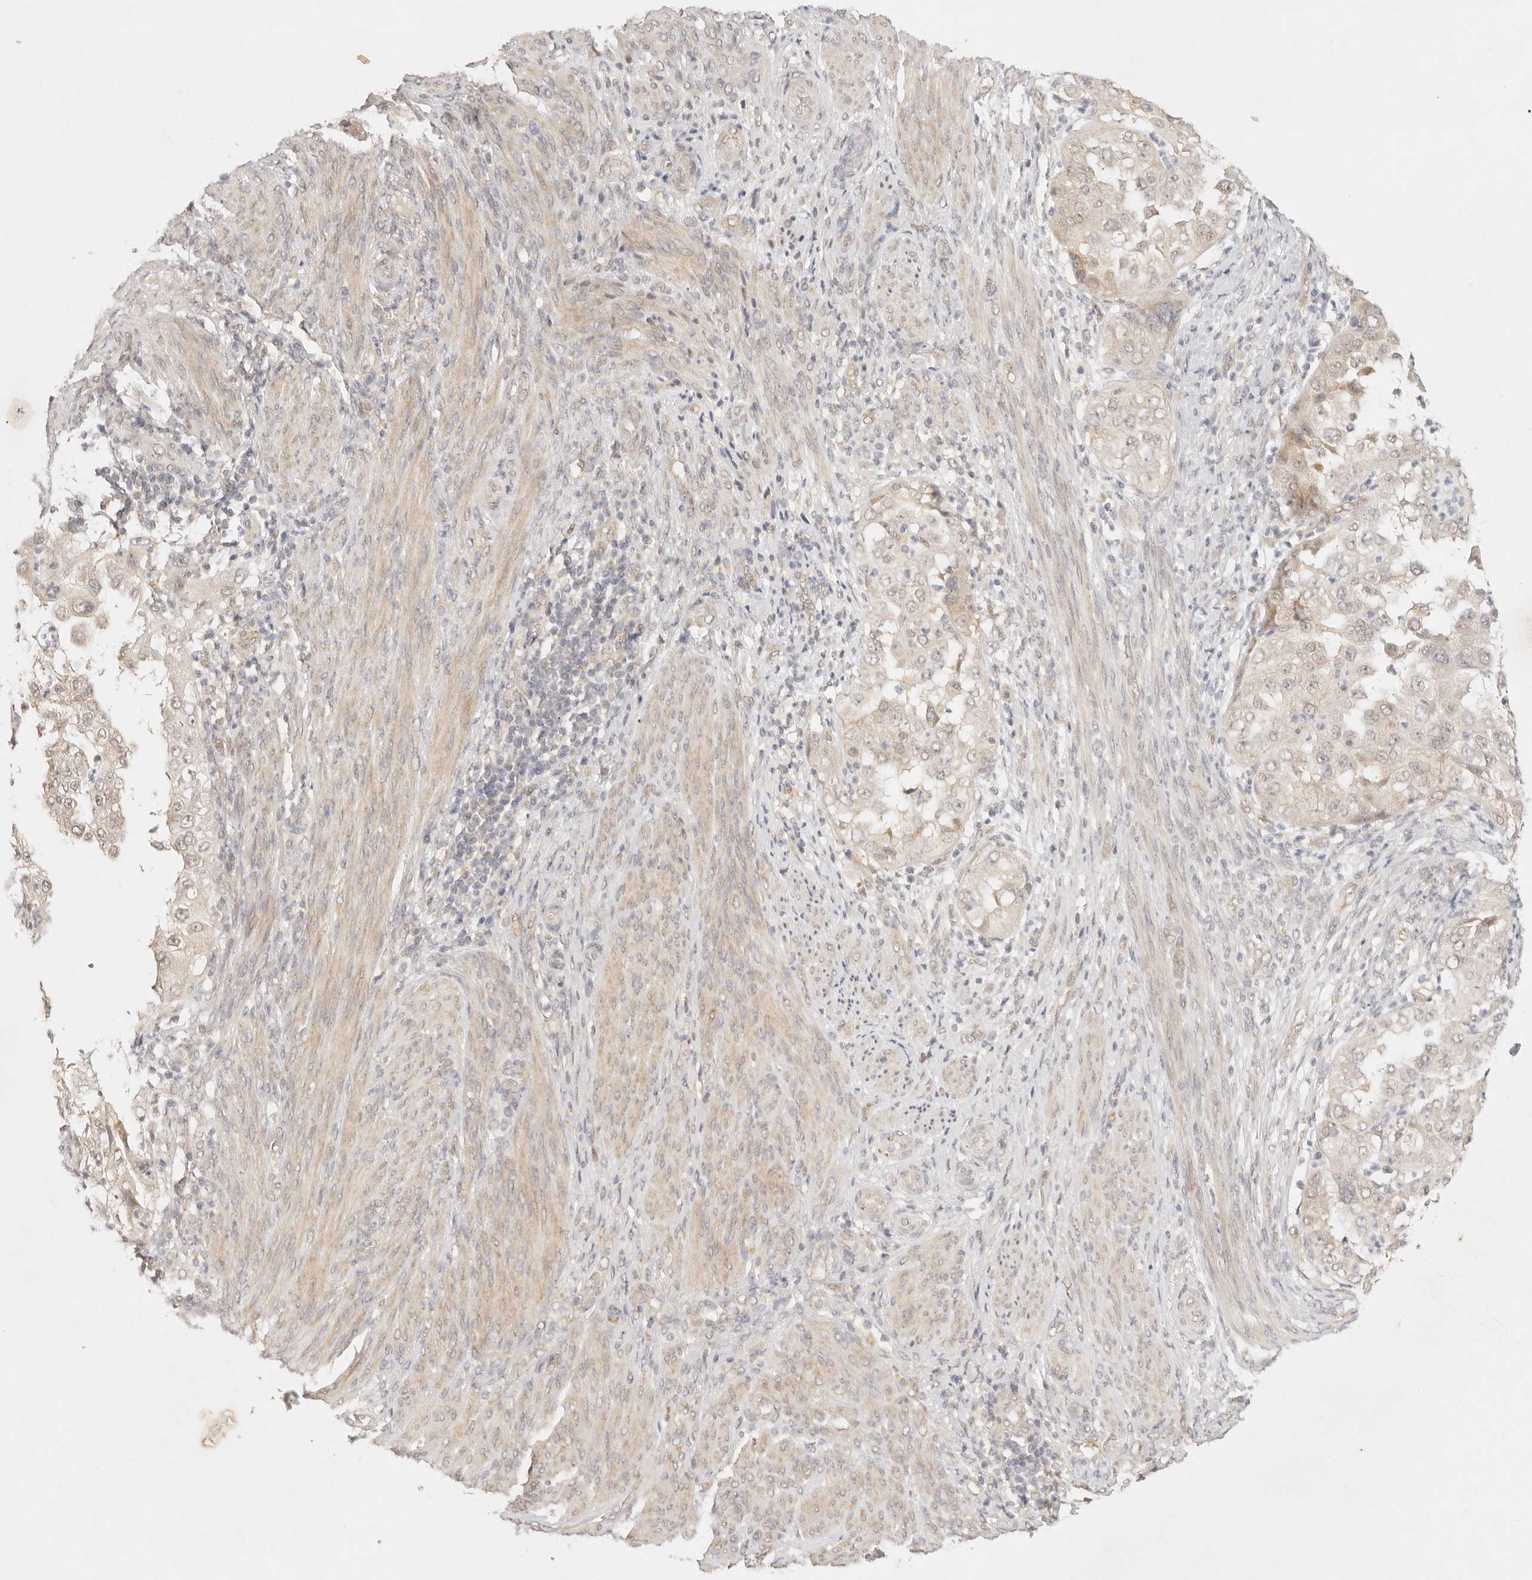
{"staining": {"intensity": "weak", "quantity": "<25%", "location": "cytoplasmic/membranous,nuclear"}, "tissue": "endometrial cancer", "cell_type": "Tumor cells", "image_type": "cancer", "snomed": [{"axis": "morphology", "description": "Adenocarcinoma, NOS"}, {"axis": "topography", "description": "Endometrium"}], "caption": "IHC histopathology image of human adenocarcinoma (endometrial) stained for a protein (brown), which shows no expression in tumor cells. (Stains: DAB (3,3'-diaminobenzidine) immunohistochemistry (IHC) with hematoxylin counter stain, Microscopy: brightfield microscopy at high magnification).", "gene": "GPR156", "patient": {"sex": "female", "age": 85}}